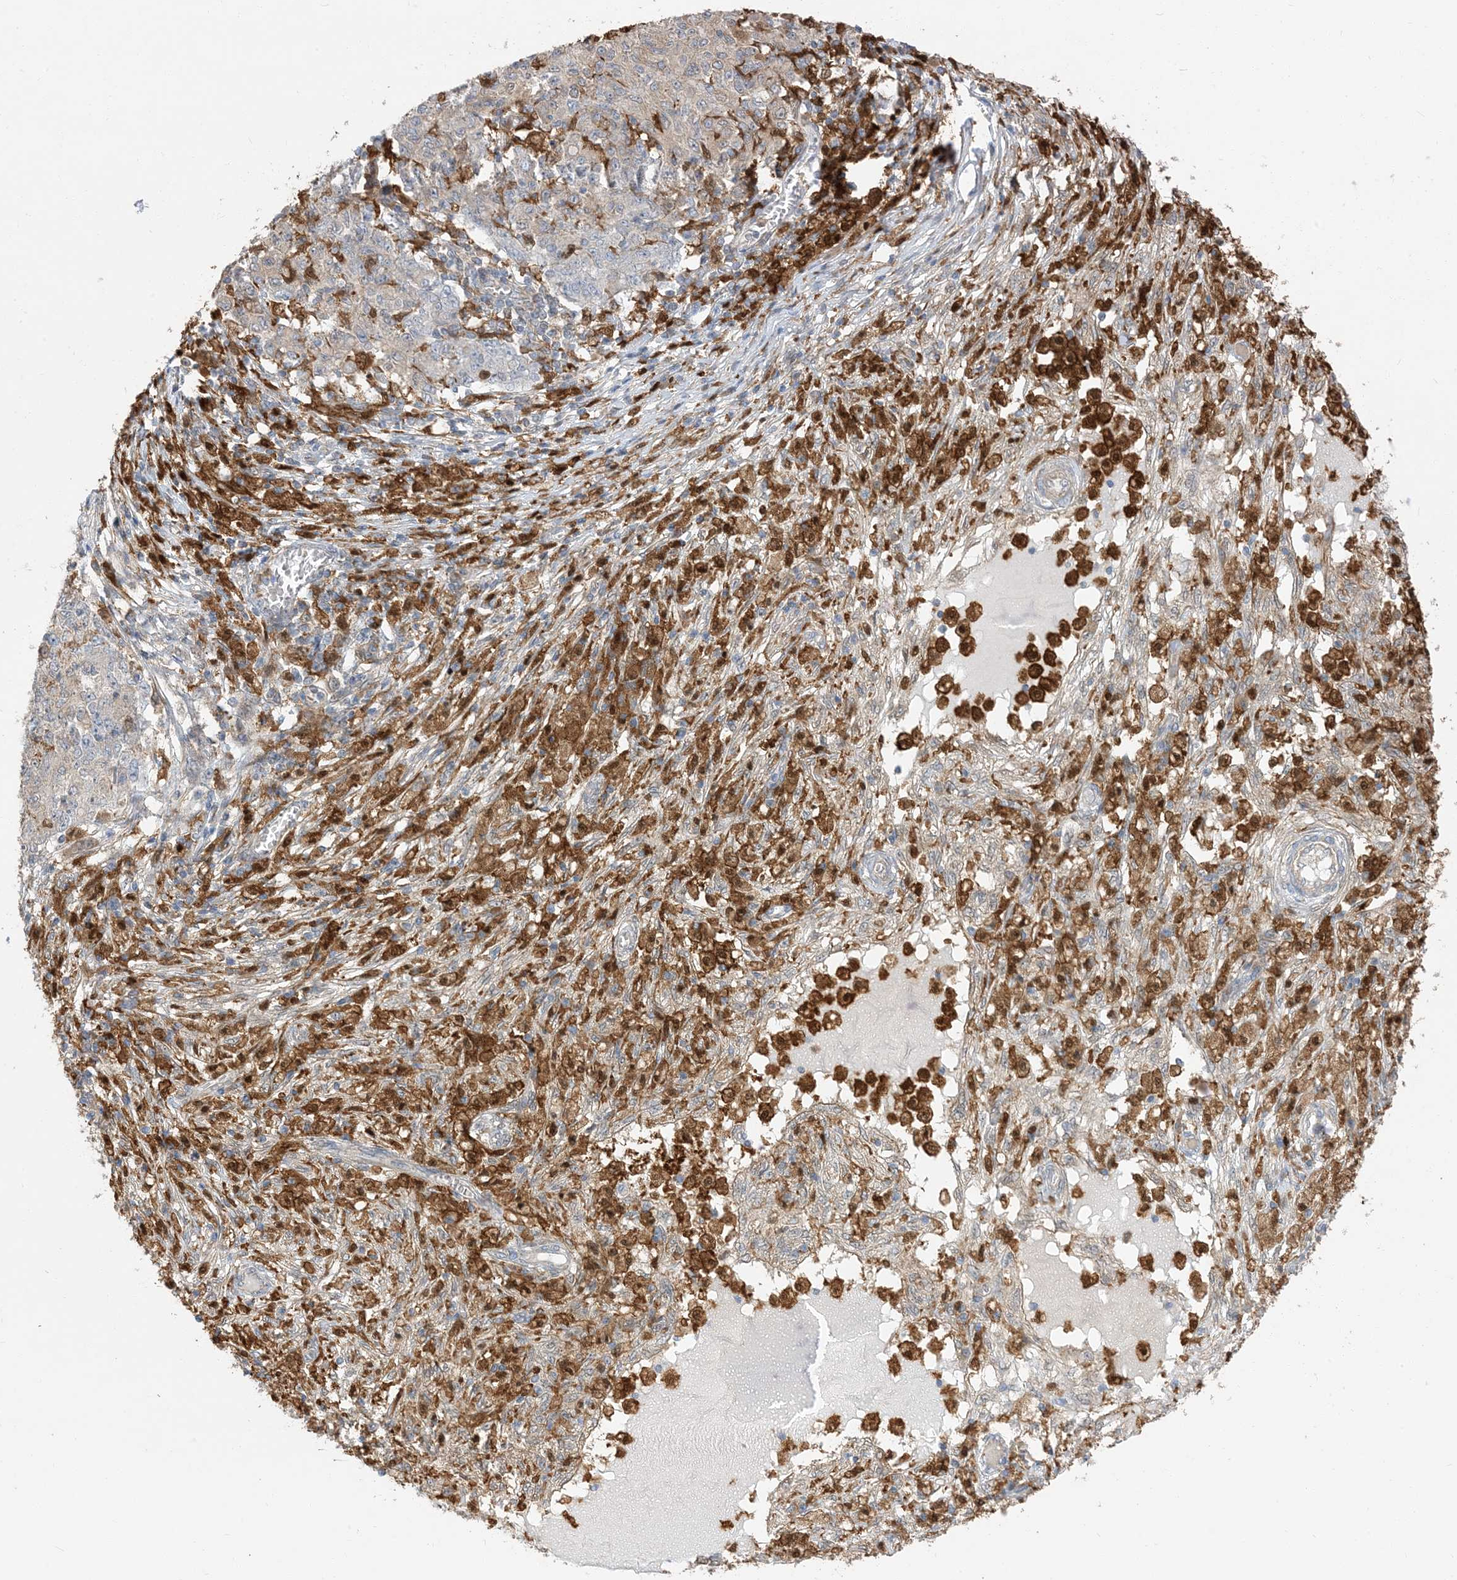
{"staining": {"intensity": "weak", "quantity": "<25%", "location": "cytoplasmic/membranous"}, "tissue": "ovarian cancer", "cell_type": "Tumor cells", "image_type": "cancer", "snomed": [{"axis": "morphology", "description": "Carcinoma, endometroid"}, {"axis": "topography", "description": "Ovary"}], "caption": "A photomicrograph of ovarian cancer (endometroid carcinoma) stained for a protein displays no brown staining in tumor cells. (DAB immunohistochemistry visualized using brightfield microscopy, high magnification).", "gene": "NAGK", "patient": {"sex": "female", "age": 42}}